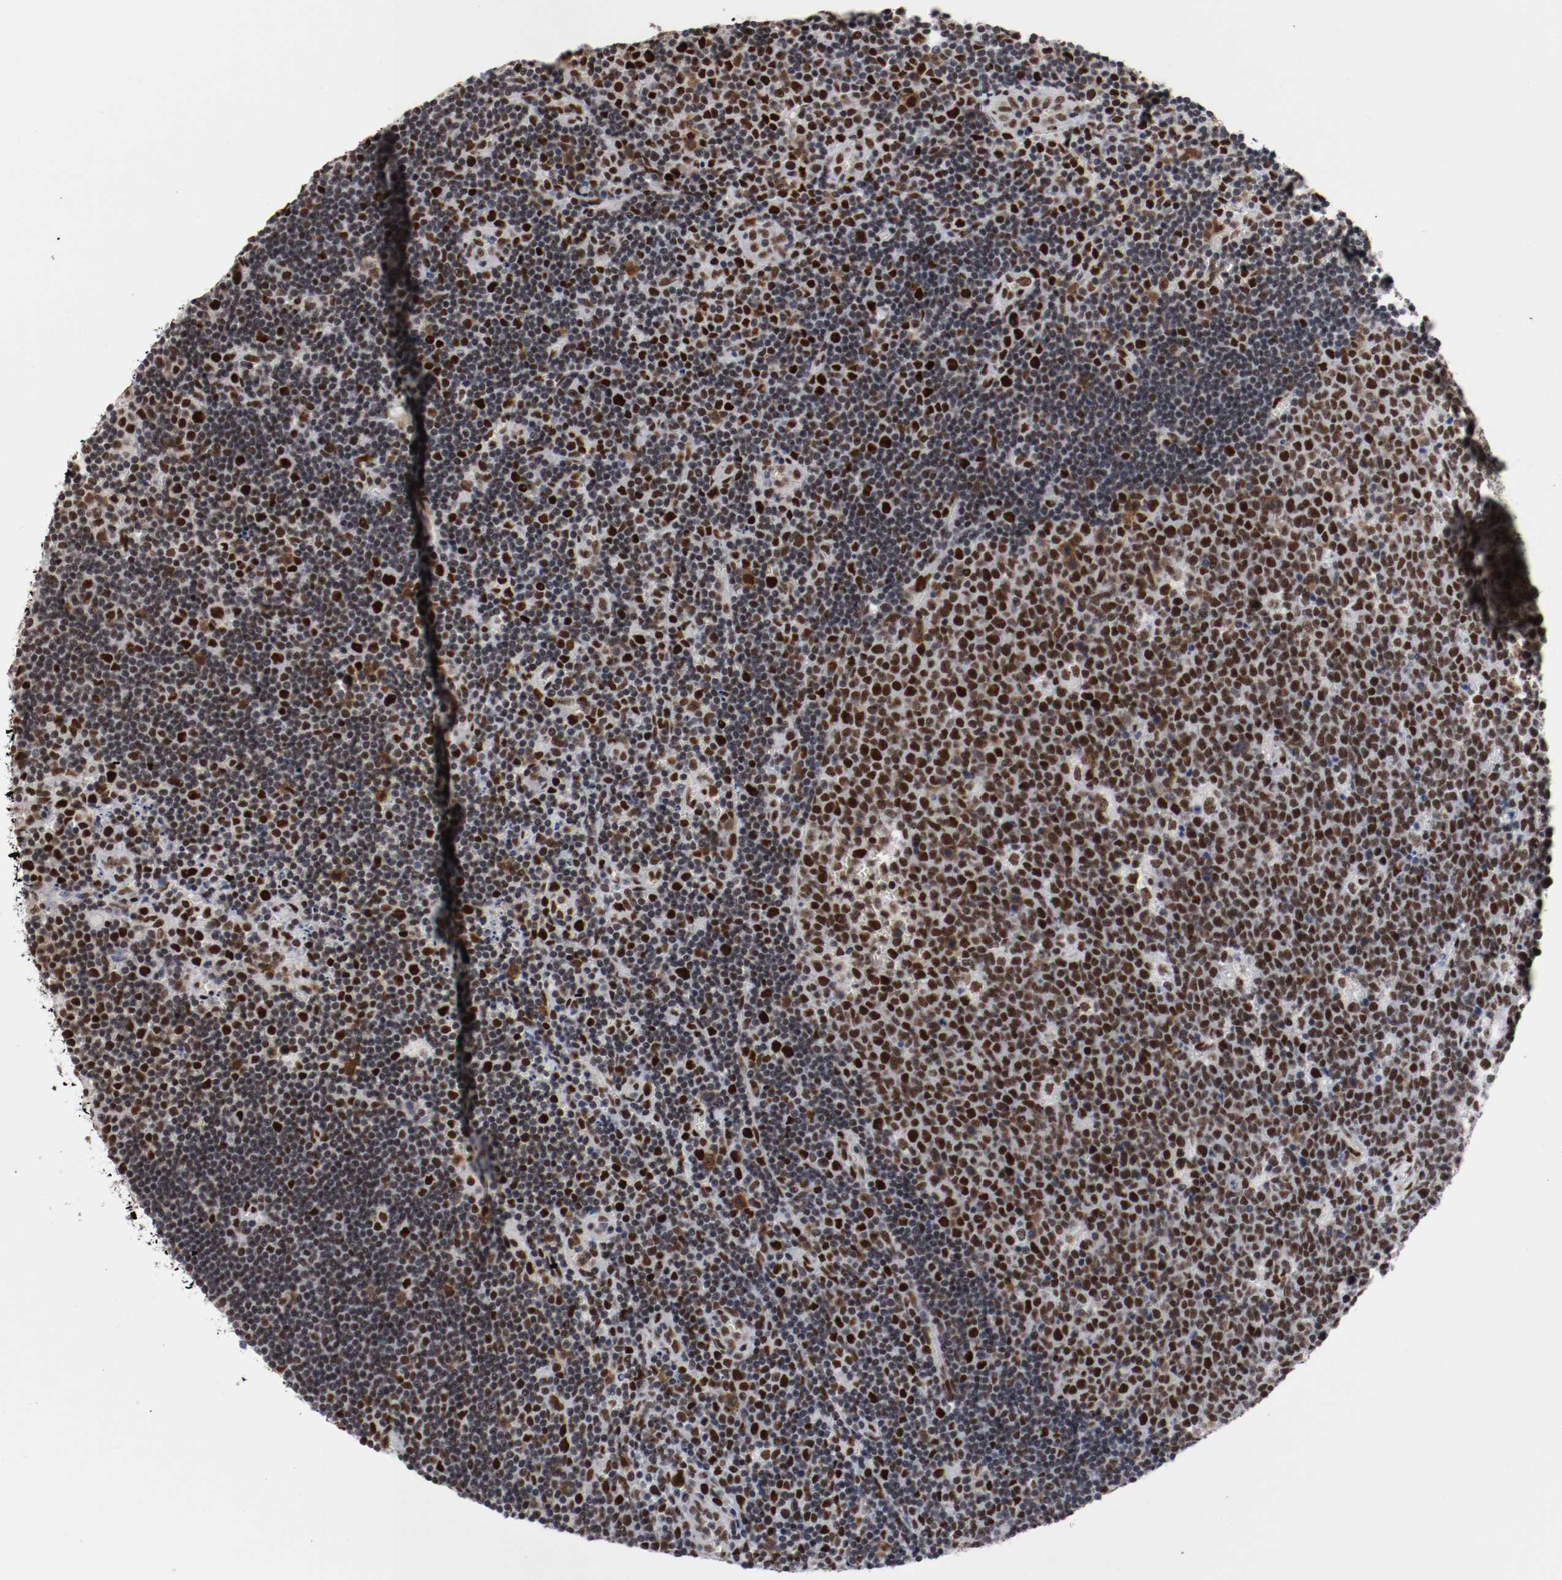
{"staining": {"intensity": "strong", "quantity": ">75%", "location": "nuclear"}, "tissue": "lymph node", "cell_type": "Germinal center cells", "image_type": "normal", "snomed": [{"axis": "morphology", "description": "Normal tissue, NOS"}, {"axis": "topography", "description": "Lymph node"}, {"axis": "topography", "description": "Salivary gland"}], "caption": "Lymph node was stained to show a protein in brown. There is high levels of strong nuclear staining in about >75% of germinal center cells. (Stains: DAB (3,3'-diaminobenzidine) in brown, nuclei in blue, Microscopy: brightfield microscopy at high magnification).", "gene": "MEF2D", "patient": {"sex": "male", "age": 8}}